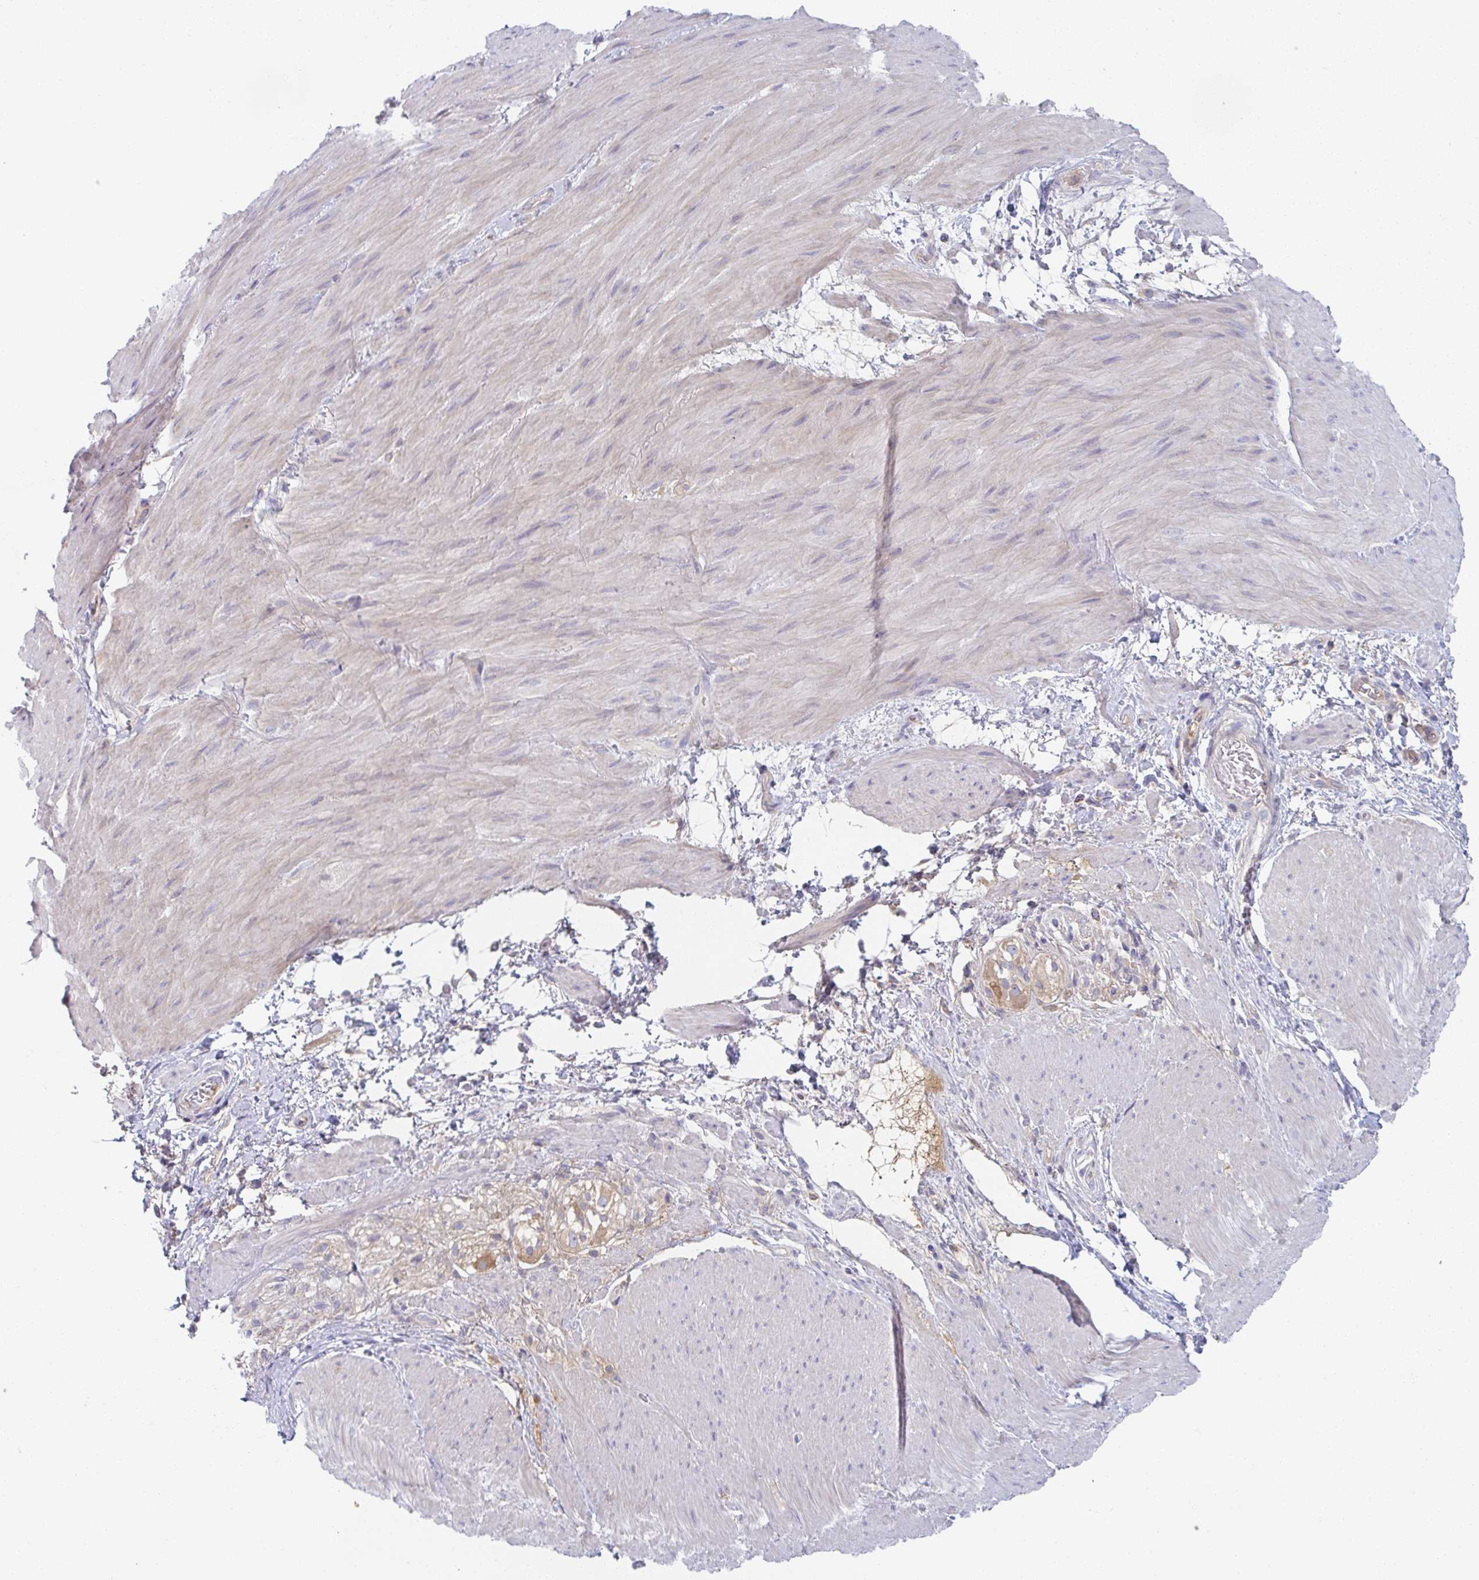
{"staining": {"intensity": "negative", "quantity": "none", "location": "none"}, "tissue": "smooth muscle", "cell_type": "Smooth muscle cells", "image_type": "normal", "snomed": [{"axis": "morphology", "description": "Normal tissue, NOS"}, {"axis": "topography", "description": "Smooth muscle"}, {"axis": "topography", "description": "Rectum"}], "caption": "High magnification brightfield microscopy of normal smooth muscle stained with DAB (3,3'-diaminobenzidine) (brown) and counterstained with hematoxylin (blue): smooth muscle cells show no significant staining.", "gene": "AMPD2", "patient": {"sex": "male", "age": 53}}